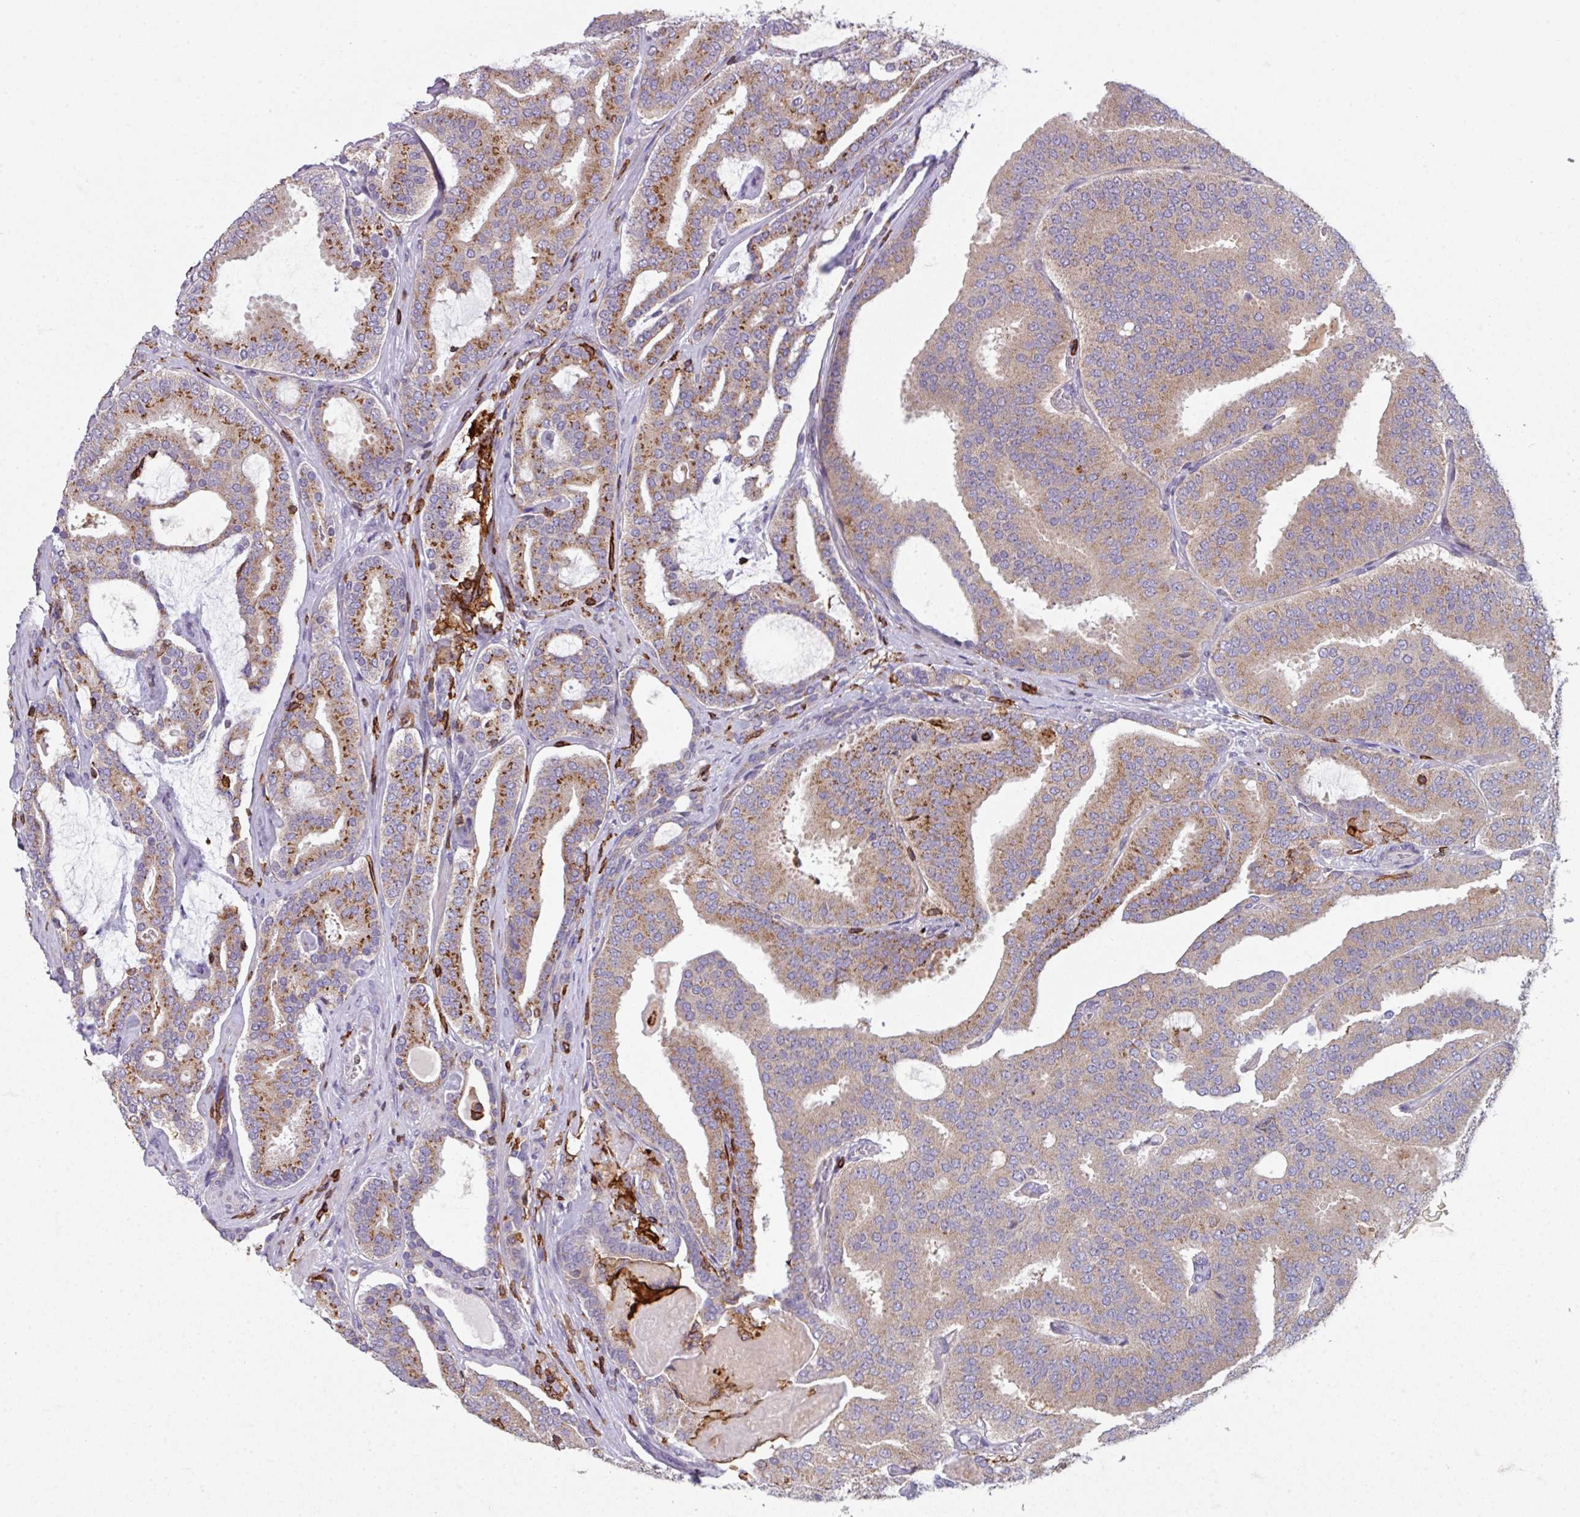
{"staining": {"intensity": "moderate", "quantity": ">75%", "location": "cytoplasmic/membranous"}, "tissue": "prostate cancer", "cell_type": "Tumor cells", "image_type": "cancer", "snomed": [{"axis": "morphology", "description": "Adenocarcinoma, High grade"}, {"axis": "topography", "description": "Prostate"}], "caption": "Immunohistochemical staining of prostate cancer exhibits medium levels of moderate cytoplasmic/membranous protein expression in approximately >75% of tumor cells.", "gene": "NEDD9", "patient": {"sex": "male", "age": 65}}